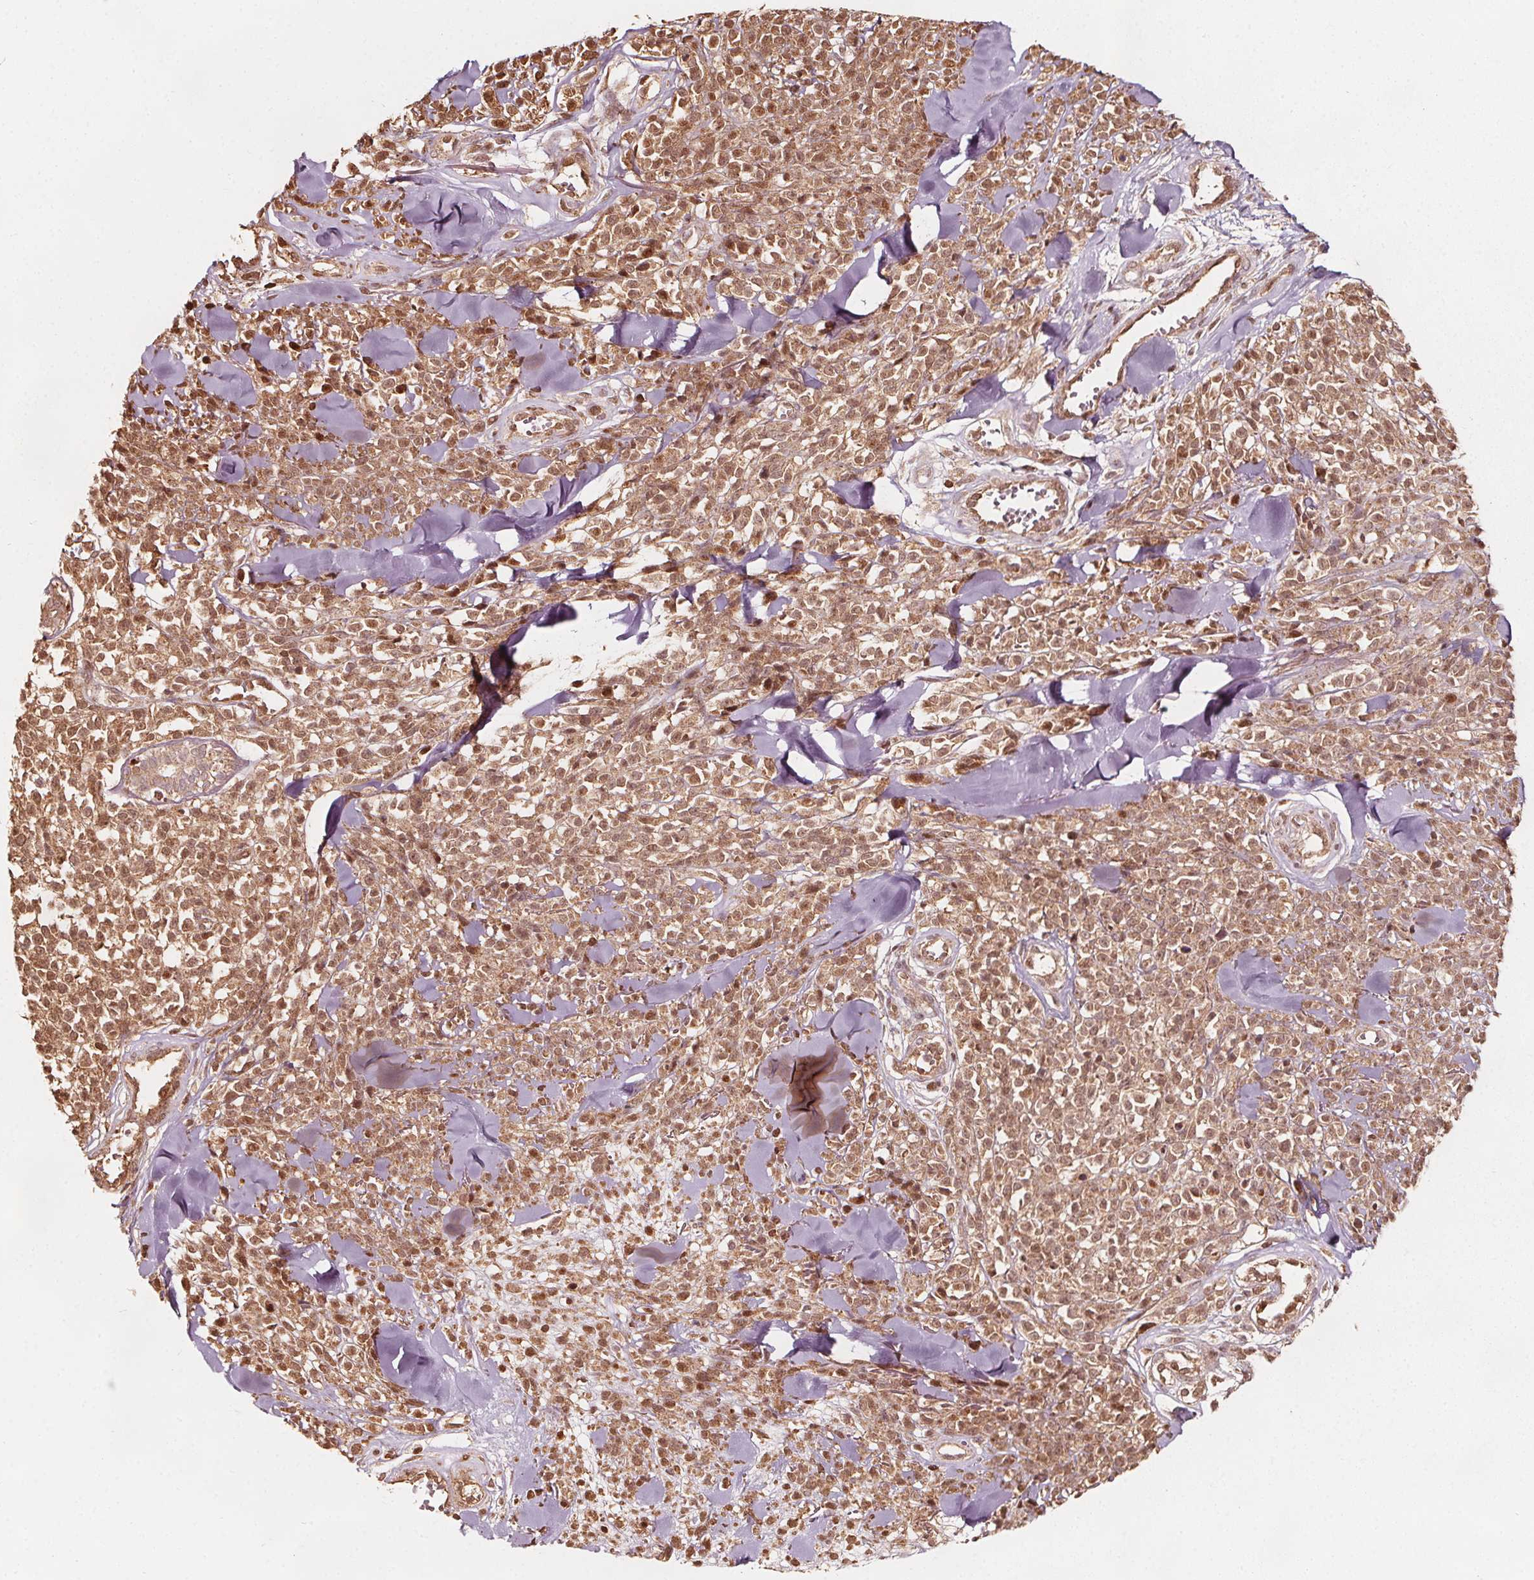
{"staining": {"intensity": "moderate", "quantity": ">75%", "location": "cytoplasmic/membranous,nuclear"}, "tissue": "melanoma", "cell_type": "Tumor cells", "image_type": "cancer", "snomed": [{"axis": "morphology", "description": "Malignant melanoma, NOS"}, {"axis": "topography", "description": "Skin"}, {"axis": "topography", "description": "Skin of trunk"}], "caption": "A brown stain shows moderate cytoplasmic/membranous and nuclear staining of a protein in human melanoma tumor cells.", "gene": "AIP", "patient": {"sex": "male", "age": 74}}